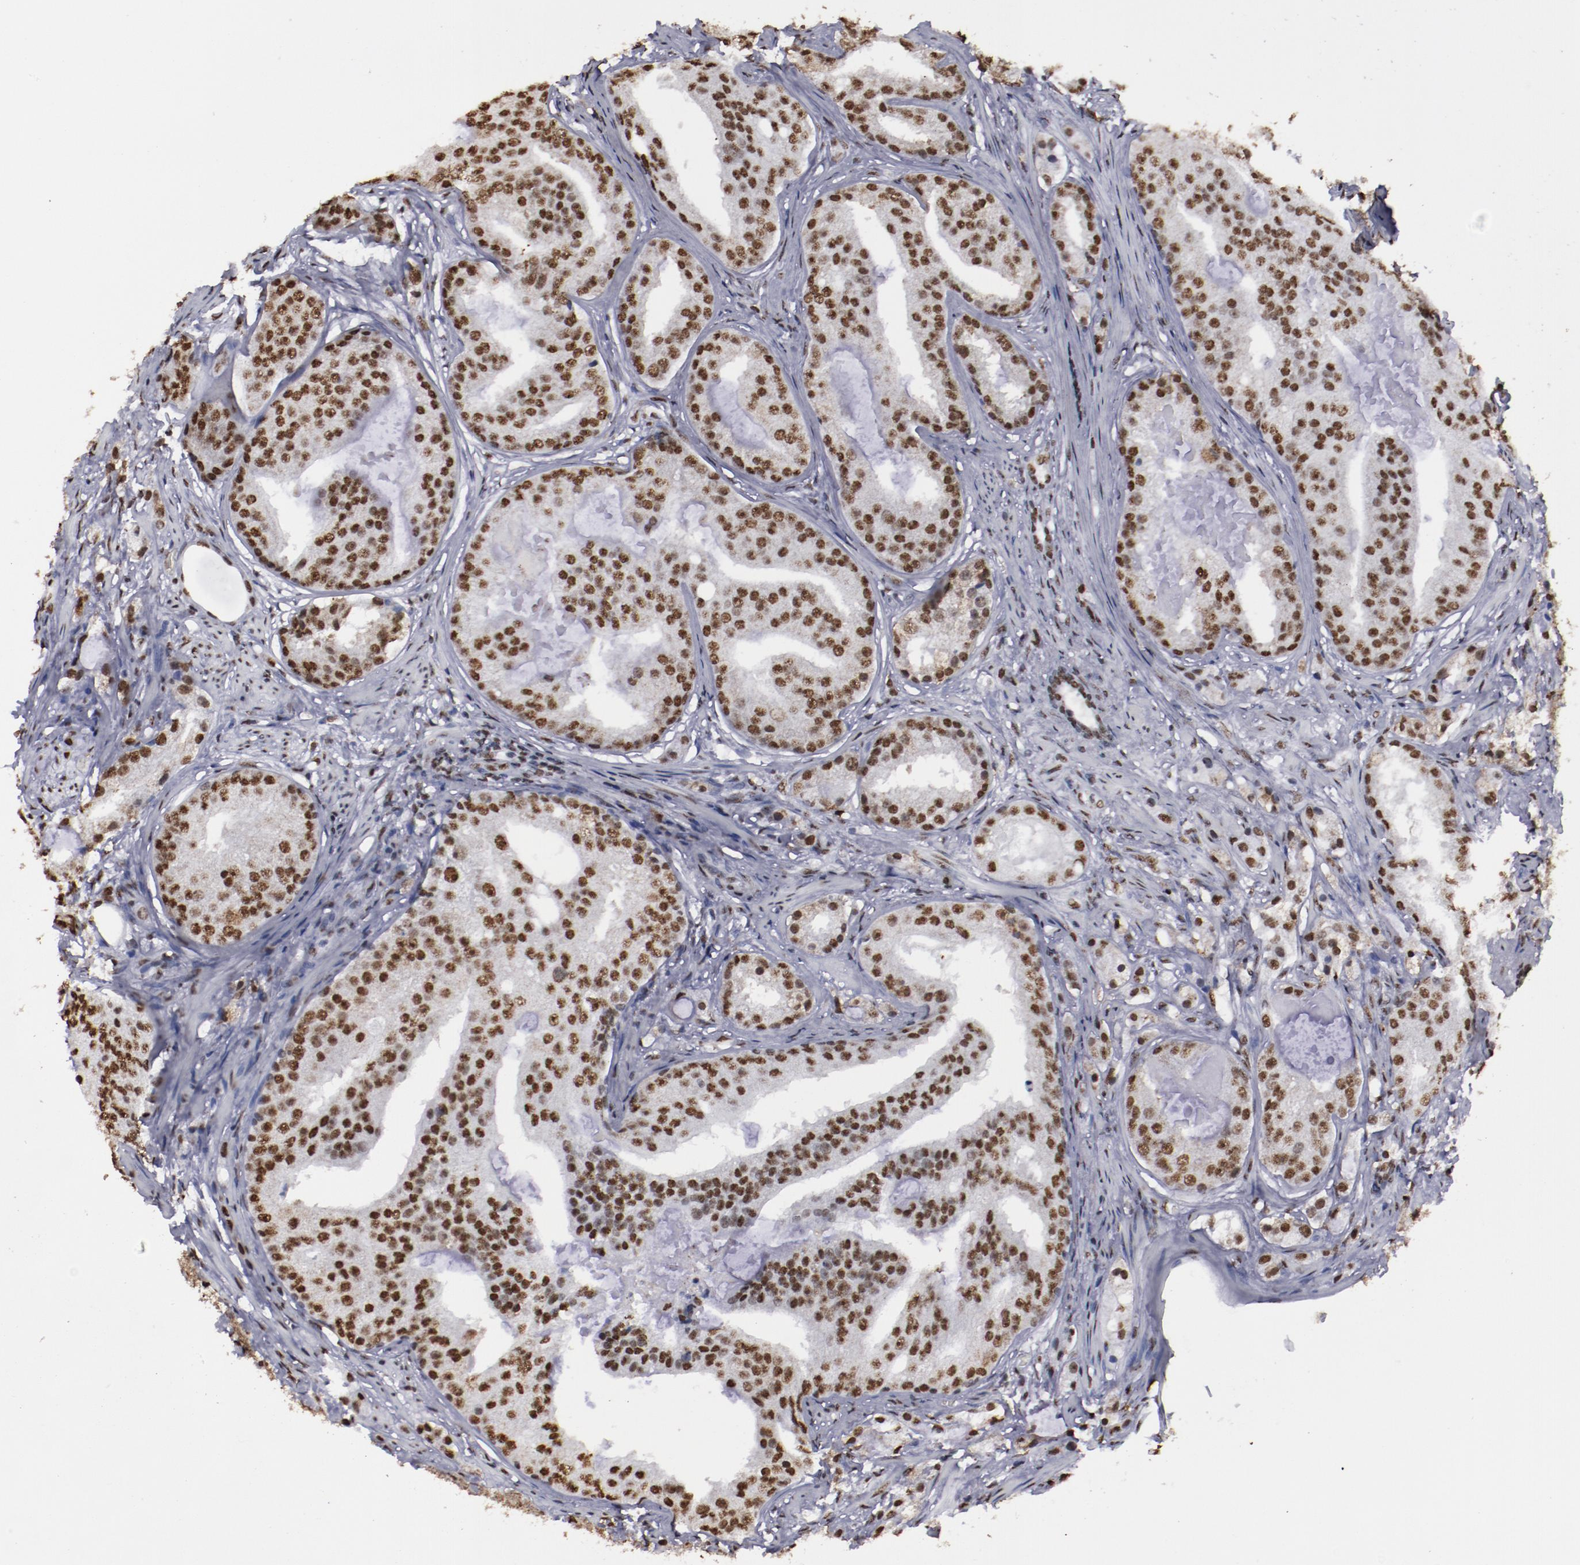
{"staining": {"intensity": "strong", "quantity": ">75%", "location": "nuclear"}, "tissue": "prostate cancer", "cell_type": "Tumor cells", "image_type": "cancer", "snomed": [{"axis": "morphology", "description": "Adenocarcinoma, High grade"}, {"axis": "topography", "description": "Prostate"}], "caption": "Immunohistochemistry (IHC) of prostate high-grade adenocarcinoma demonstrates high levels of strong nuclear expression in approximately >75% of tumor cells.", "gene": "HNRNPA2B1", "patient": {"sex": "male", "age": 68}}